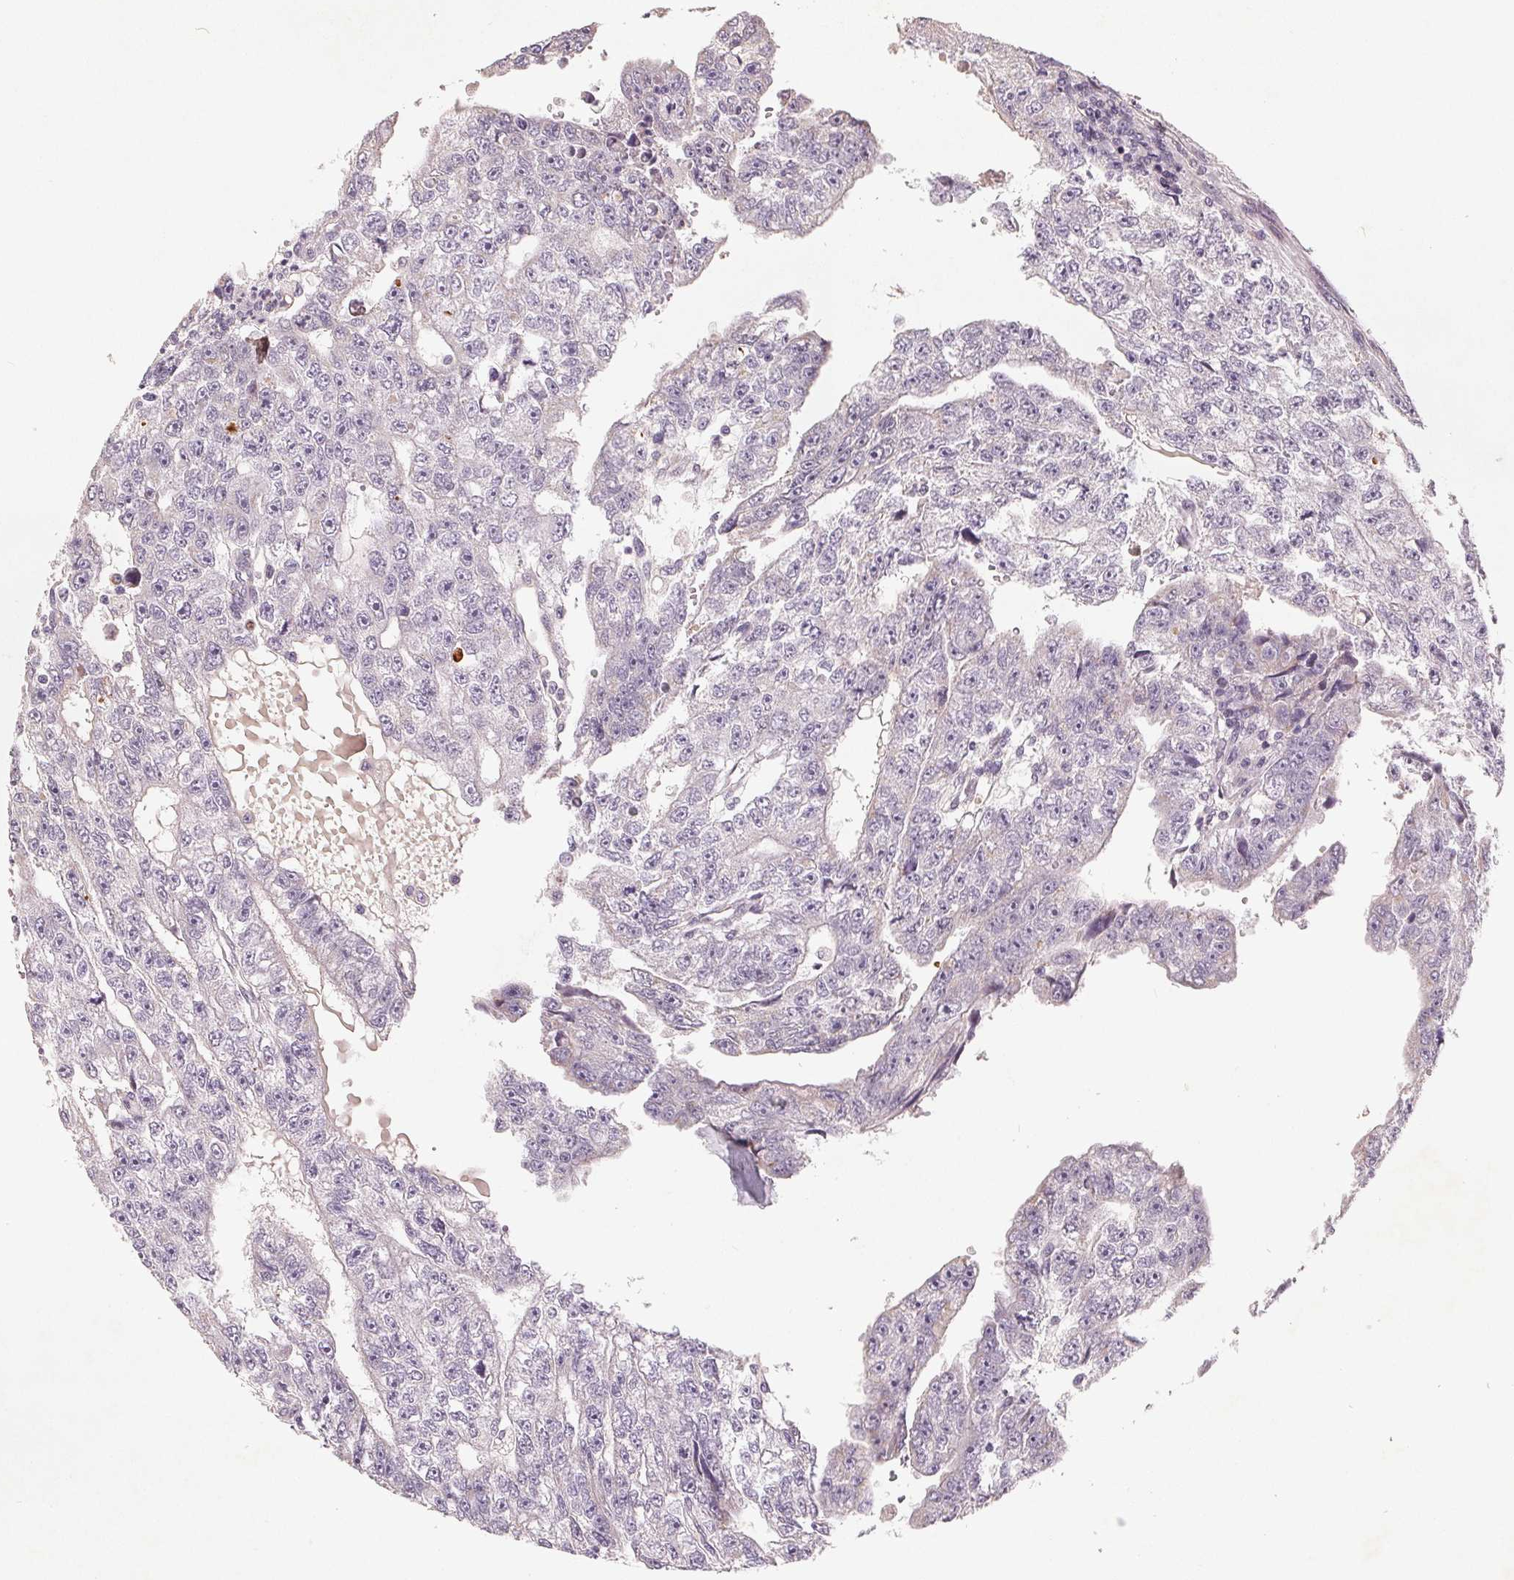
{"staining": {"intensity": "negative", "quantity": "none", "location": "none"}, "tissue": "testis cancer", "cell_type": "Tumor cells", "image_type": "cancer", "snomed": [{"axis": "morphology", "description": "Carcinoma, Embryonal, NOS"}, {"axis": "topography", "description": "Testis"}], "caption": "High power microscopy micrograph of an immunohistochemistry histopathology image of testis embryonal carcinoma, revealing no significant positivity in tumor cells. (Brightfield microscopy of DAB immunohistochemistry (IHC) at high magnification).", "gene": "TMSB15B", "patient": {"sex": "male", "age": 20}}